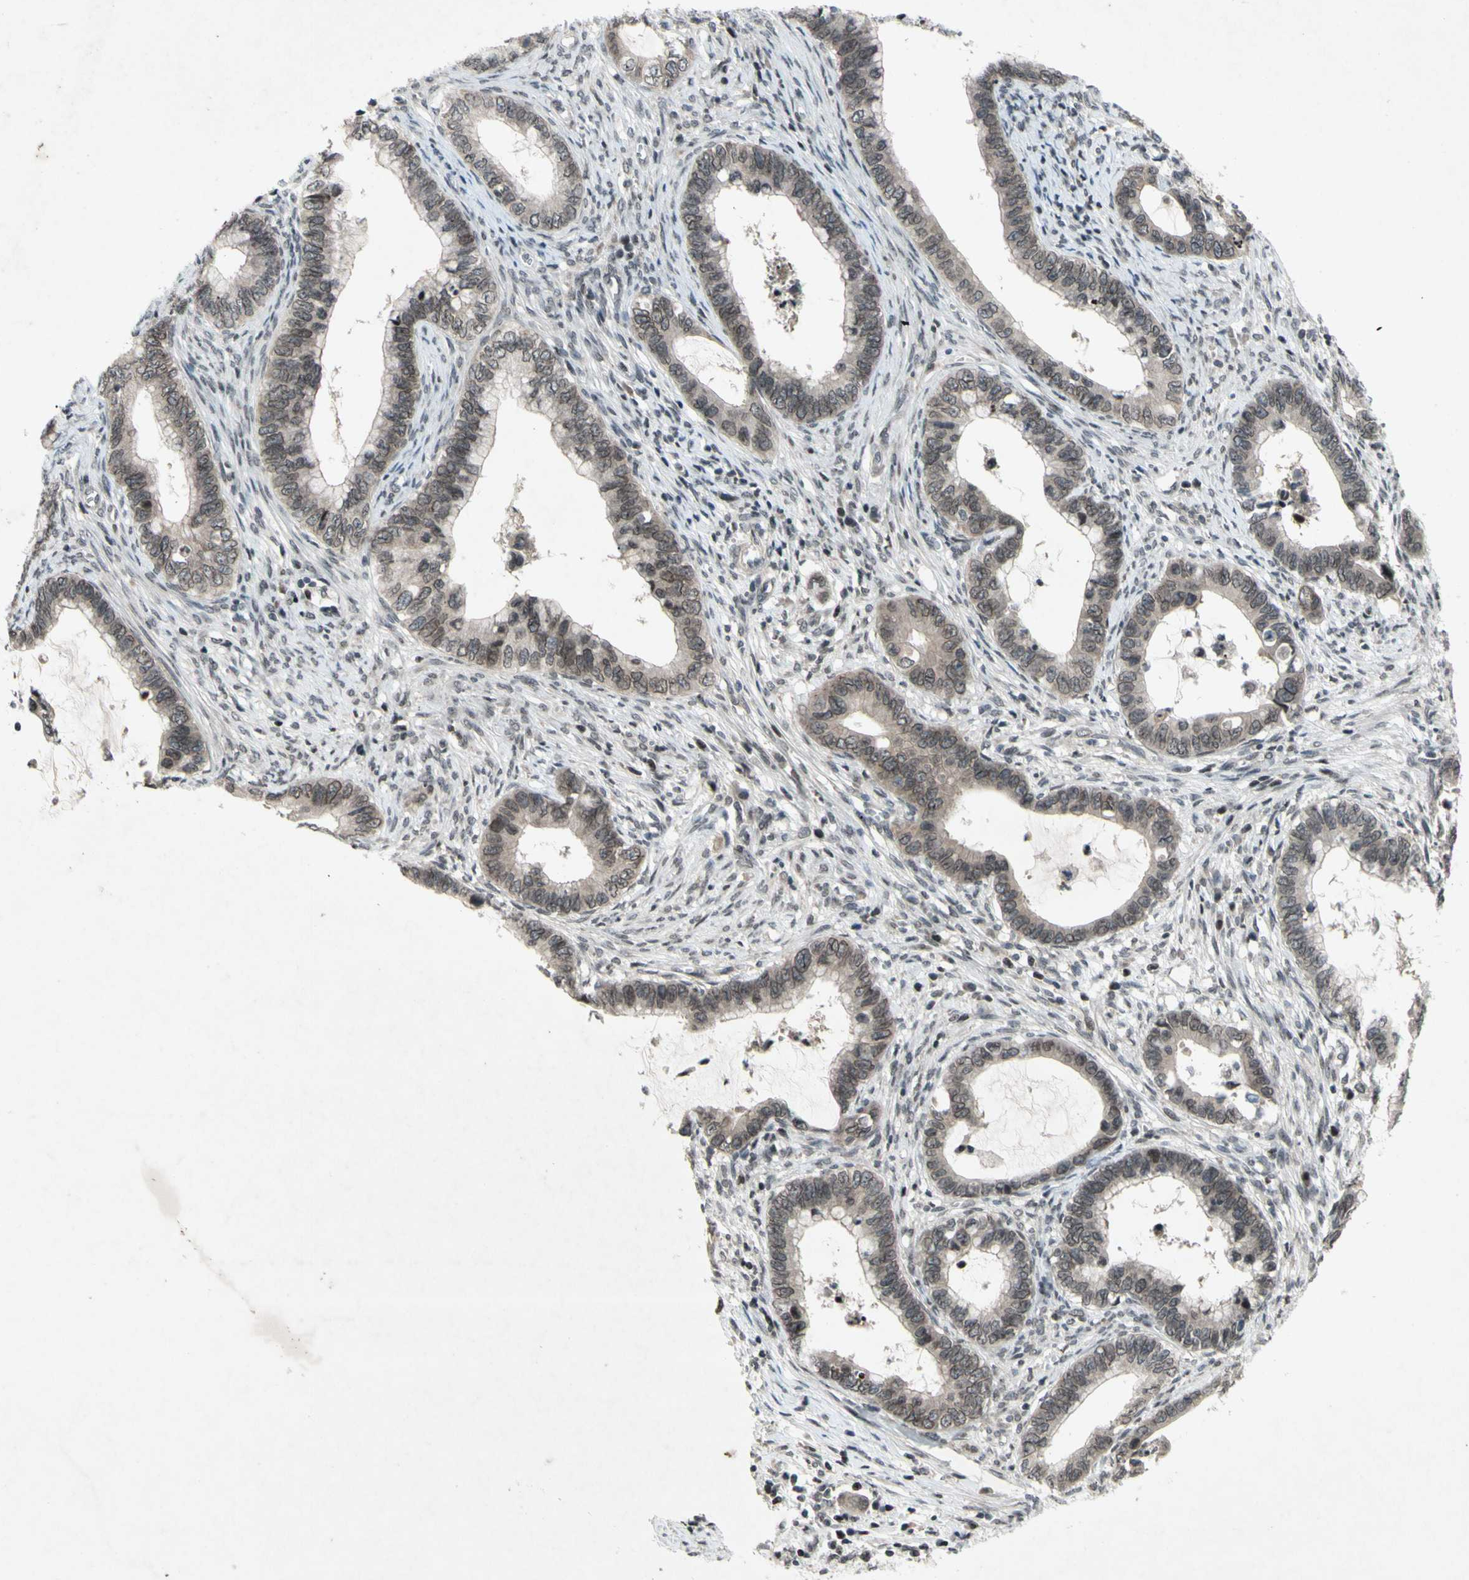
{"staining": {"intensity": "weak", "quantity": "25%-75%", "location": "cytoplasmic/membranous,nuclear"}, "tissue": "cervical cancer", "cell_type": "Tumor cells", "image_type": "cancer", "snomed": [{"axis": "morphology", "description": "Adenocarcinoma, NOS"}, {"axis": "topography", "description": "Cervix"}], "caption": "DAB immunohistochemical staining of cervical cancer (adenocarcinoma) exhibits weak cytoplasmic/membranous and nuclear protein expression in approximately 25%-75% of tumor cells.", "gene": "XPO1", "patient": {"sex": "female", "age": 44}}